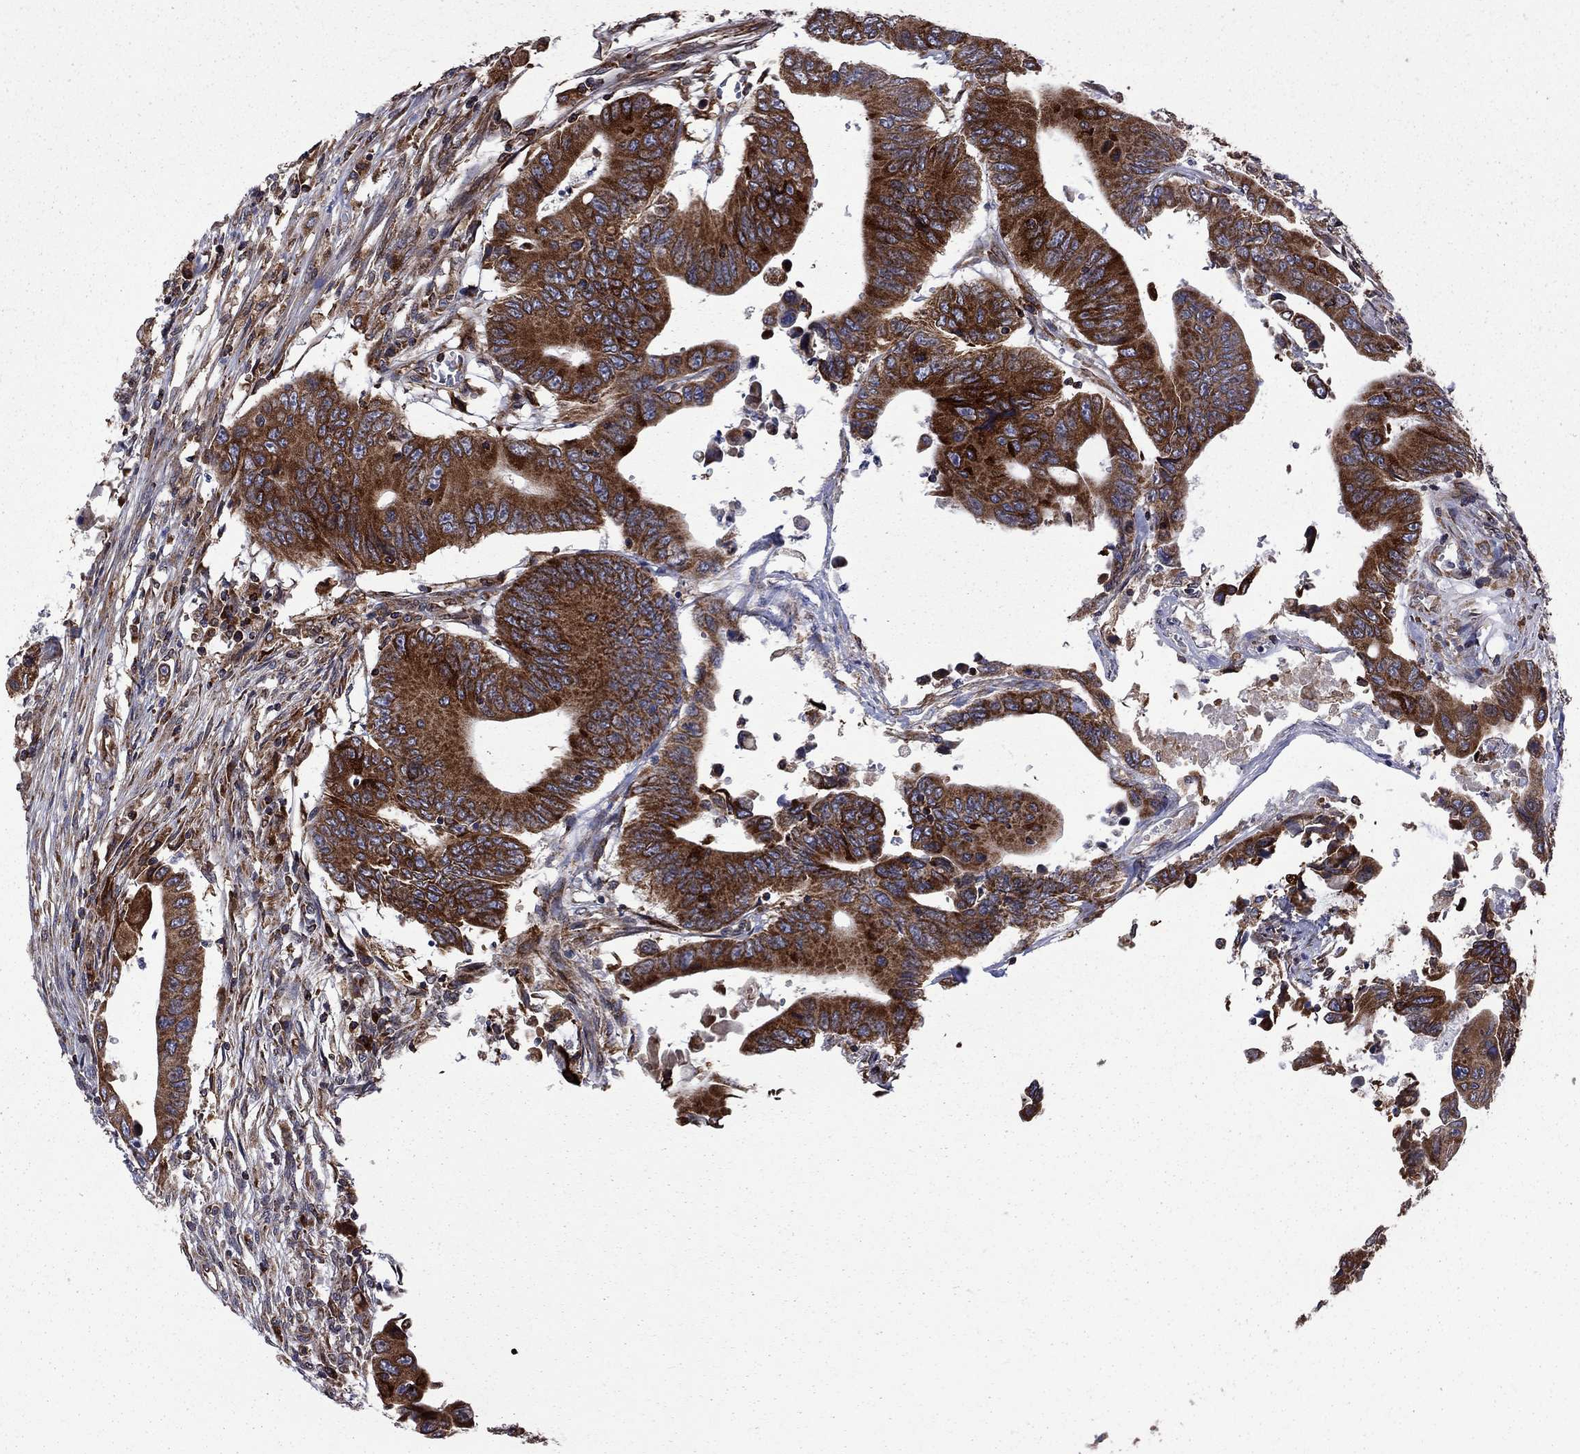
{"staining": {"intensity": "strong", "quantity": "25%-75%", "location": "cytoplasmic/membranous"}, "tissue": "colorectal cancer", "cell_type": "Tumor cells", "image_type": "cancer", "snomed": [{"axis": "morphology", "description": "Adenocarcinoma, NOS"}, {"axis": "topography", "description": "Colon"}], "caption": "Immunohistochemical staining of human colorectal cancer reveals strong cytoplasmic/membranous protein positivity in about 25%-75% of tumor cells.", "gene": "CLPTM1", "patient": {"sex": "female", "age": 90}}